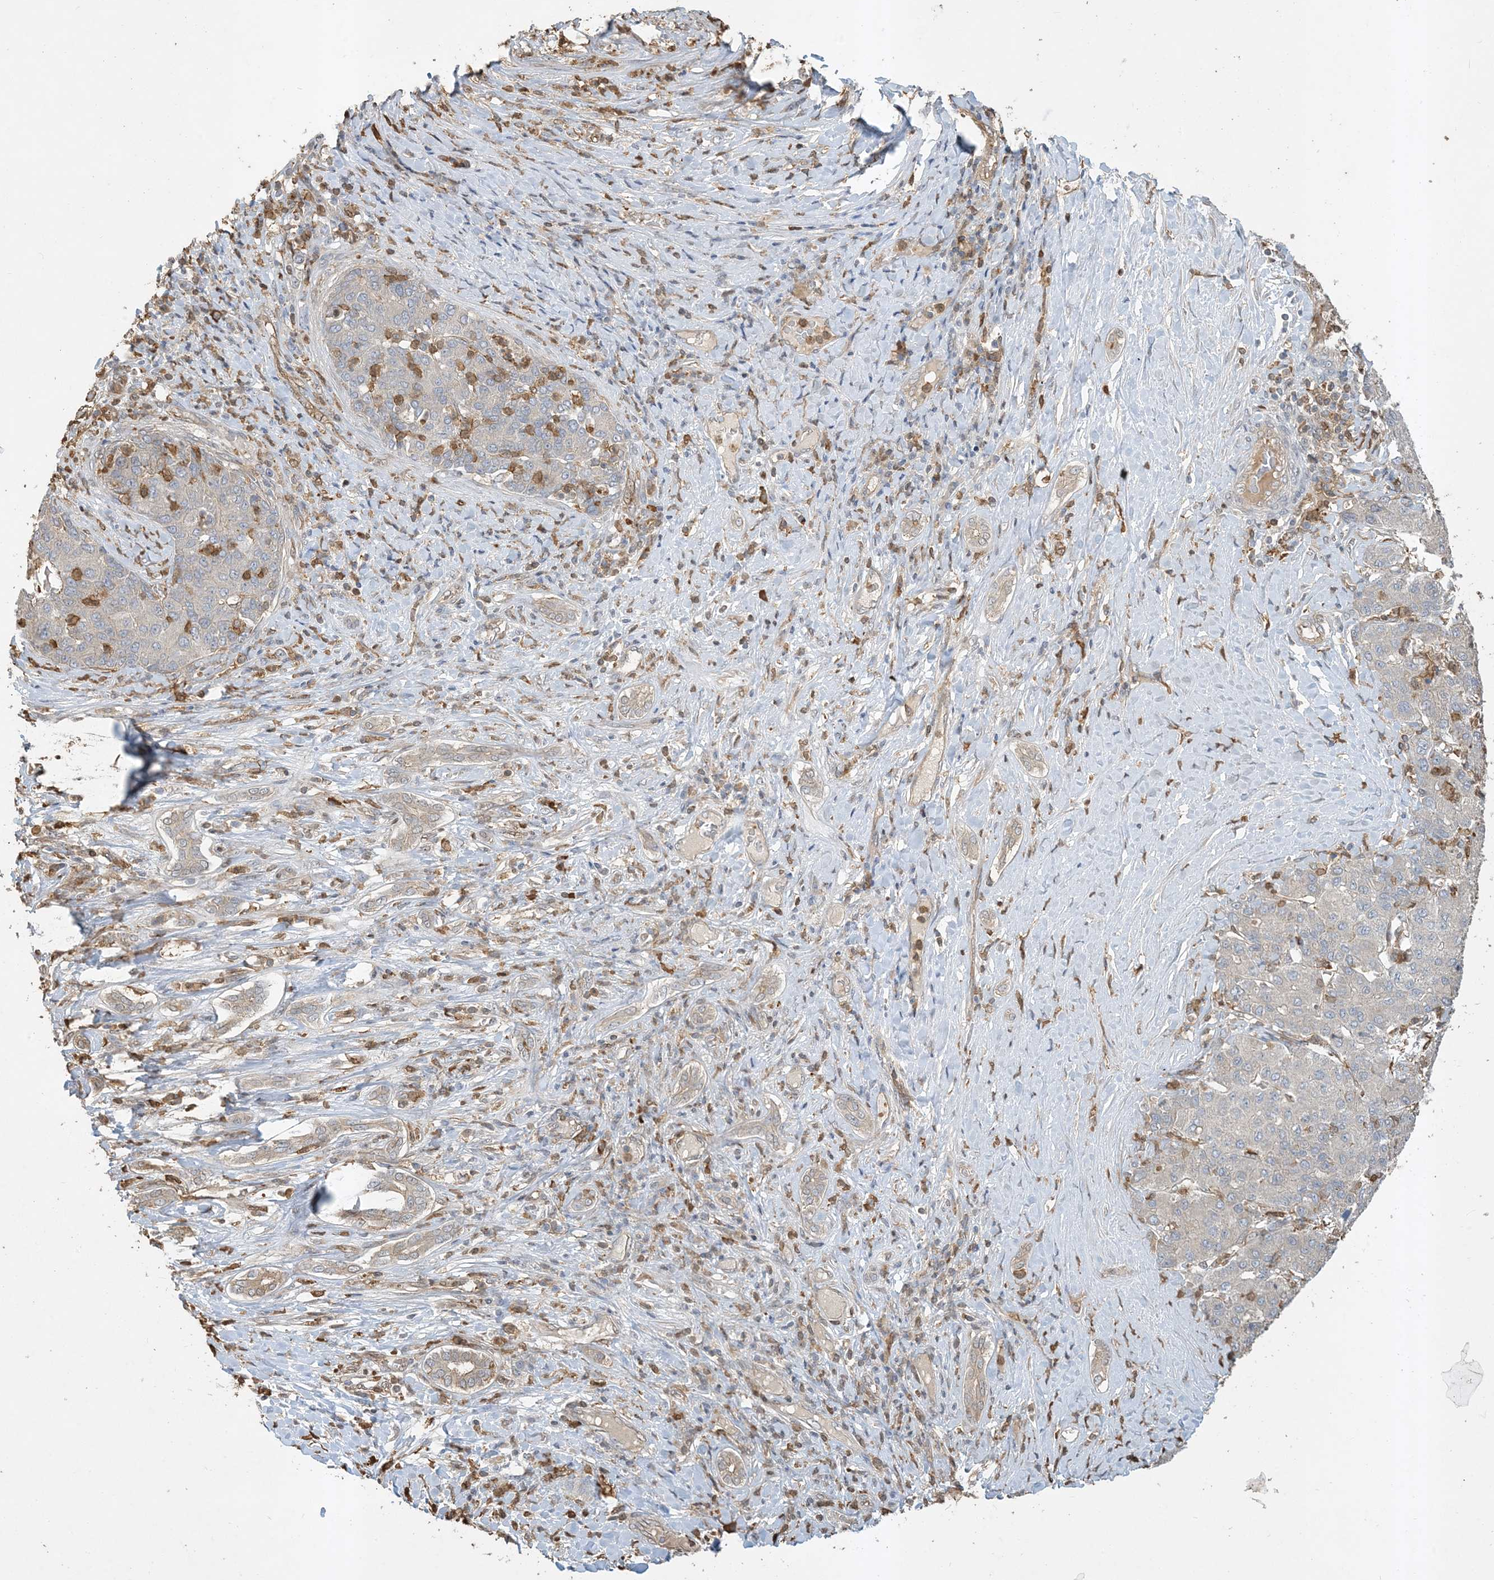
{"staining": {"intensity": "negative", "quantity": "none", "location": "none"}, "tissue": "liver cancer", "cell_type": "Tumor cells", "image_type": "cancer", "snomed": [{"axis": "morphology", "description": "Carcinoma, Hepatocellular, NOS"}, {"axis": "topography", "description": "Liver"}], "caption": "This is an immunohistochemistry image of human hepatocellular carcinoma (liver). There is no staining in tumor cells.", "gene": "TMSB4X", "patient": {"sex": "male", "age": 65}}